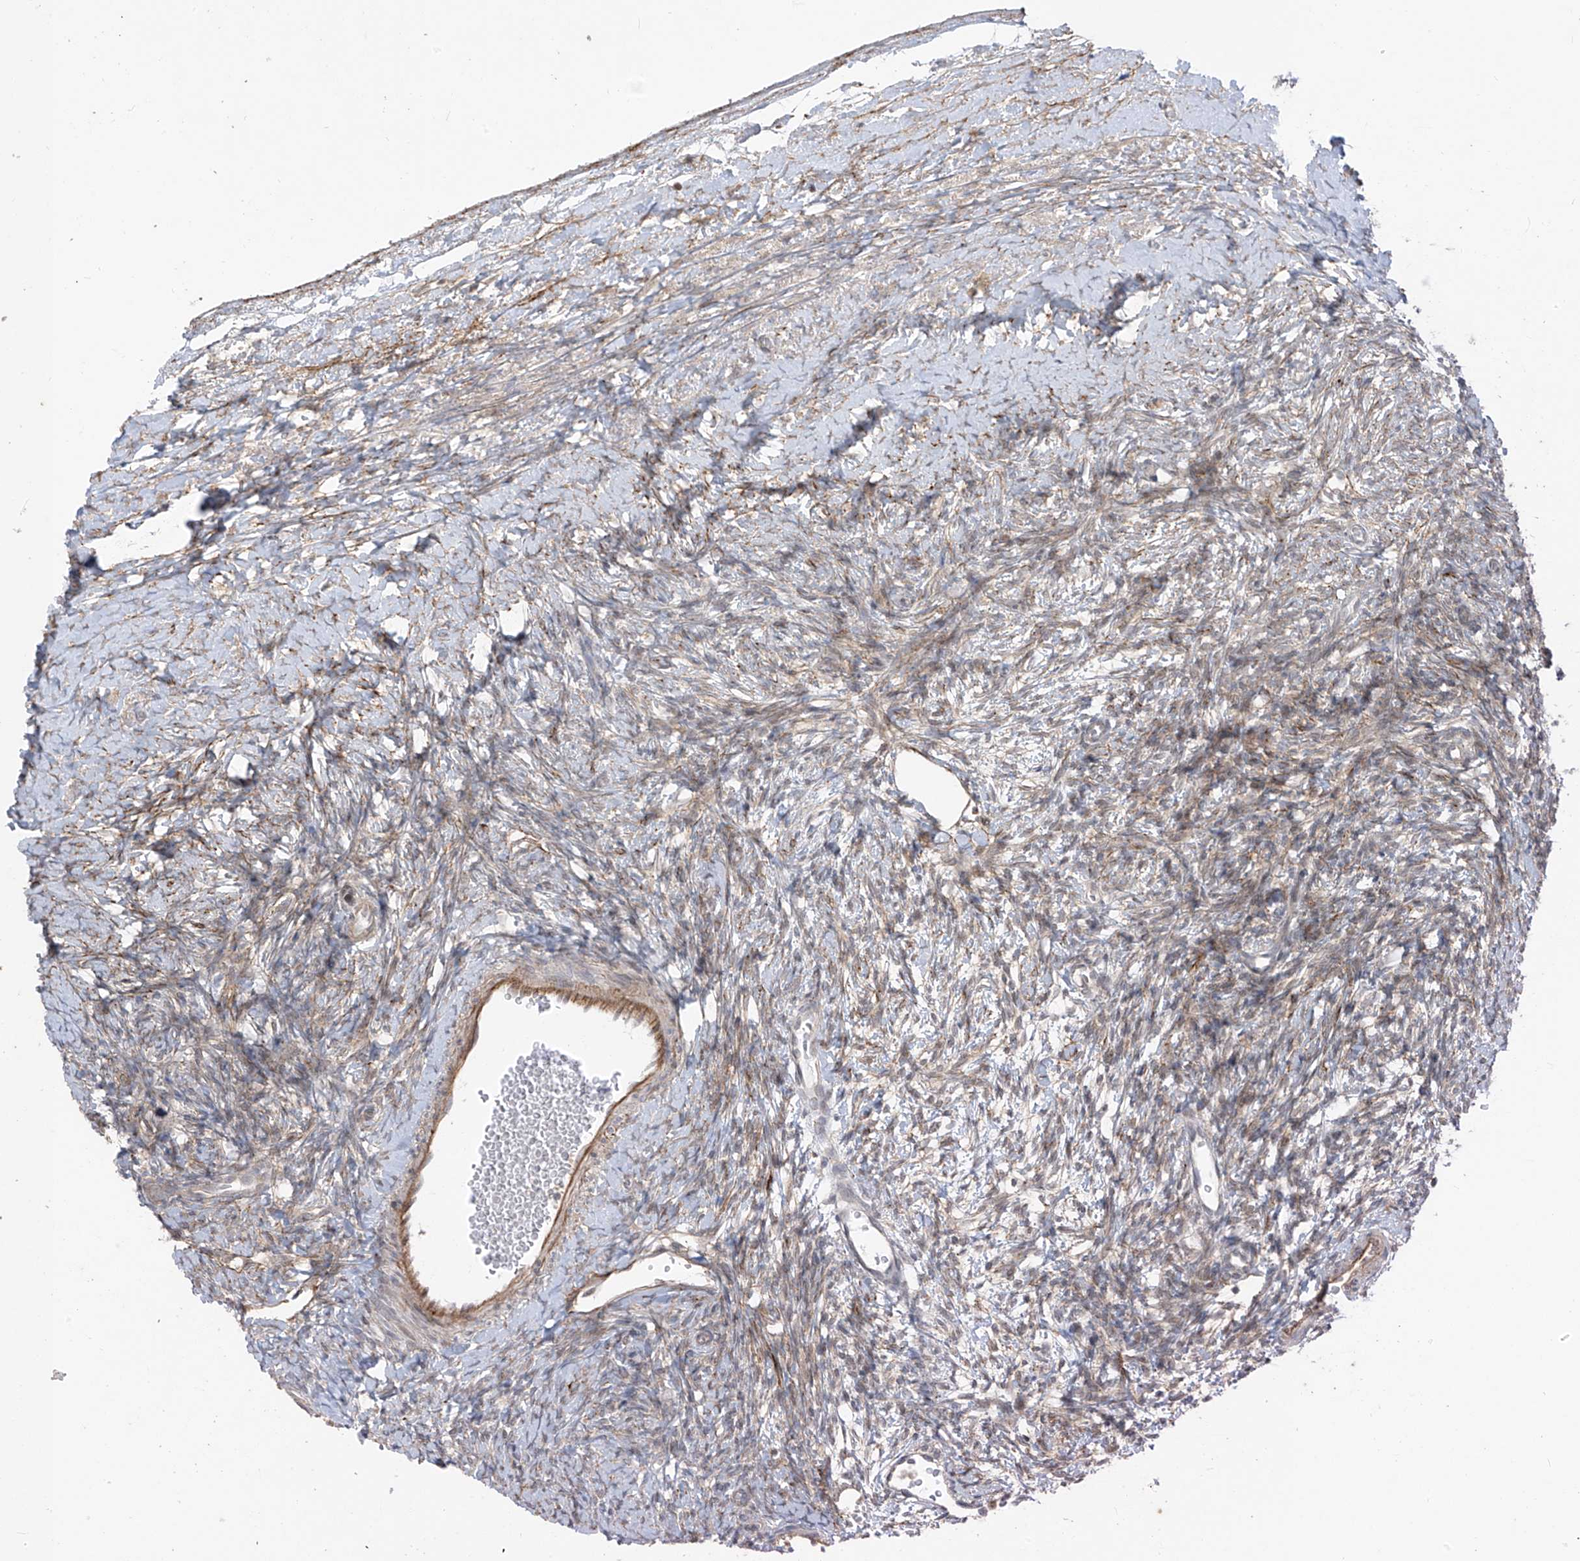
{"staining": {"intensity": "moderate", "quantity": "<25%", "location": "cytoplasmic/membranous"}, "tissue": "ovary", "cell_type": "Ovarian stroma cells", "image_type": "normal", "snomed": [{"axis": "morphology", "description": "Normal tissue, NOS"}, {"axis": "morphology", "description": "Developmental malformation"}, {"axis": "topography", "description": "Ovary"}], "caption": "Immunohistochemistry (IHC) image of normal human ovary stained for a protein (brown), which demonstrates low levels of moderate cytoplasmic/membranous expression in about <25% of ovarian stroma cells.", "gene": "PDE11A", "patient": {"sex": "female", "age": 39}}